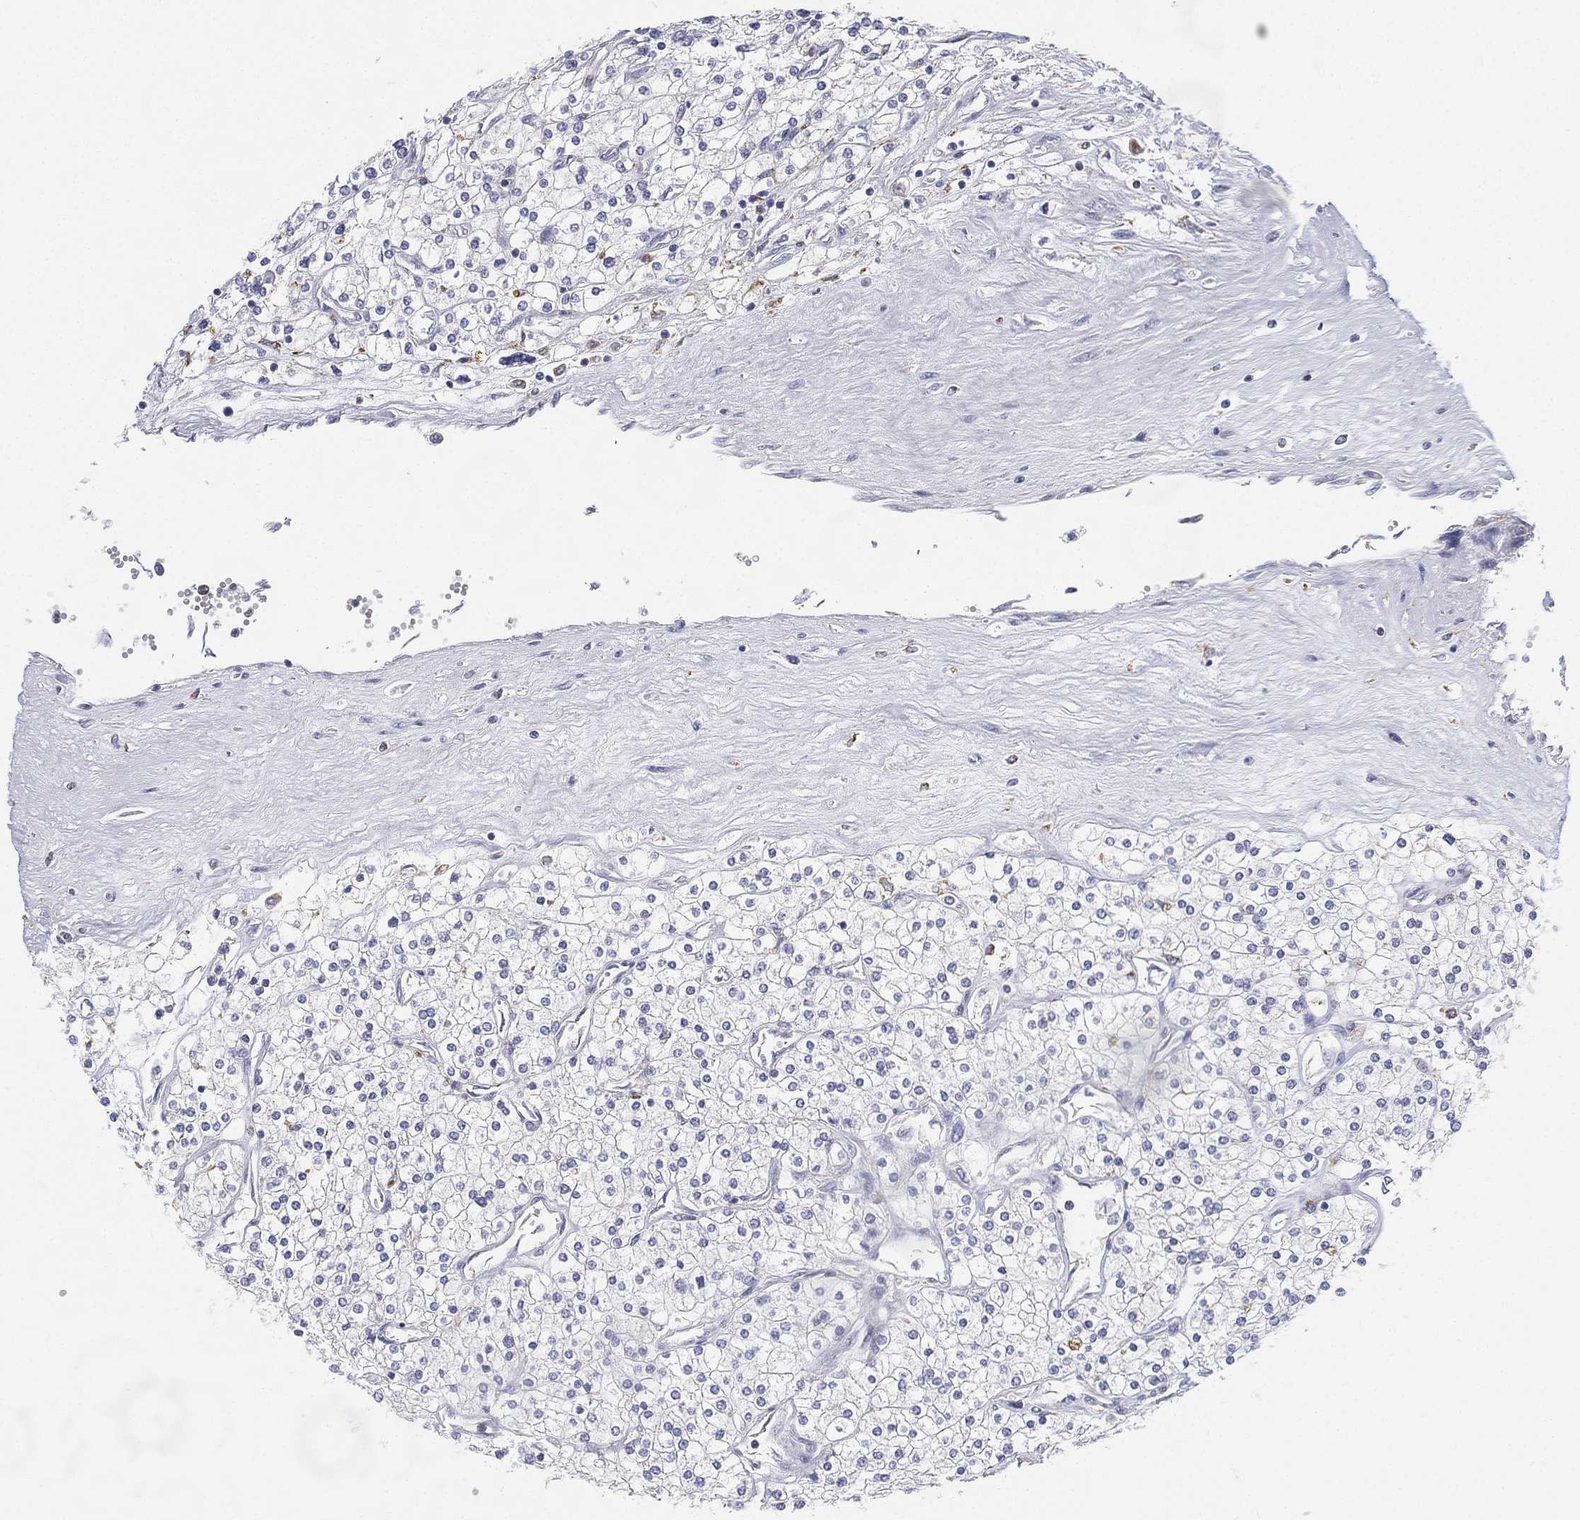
{"staining": {"intensity": "negative", "quantity": "none", "location": "none"}, "tissue": "renal cancer", "cell_type": "Tumor cells", "image_type": "cancer", "snomed": [{"axis": "morphology", "description": "Adenocarcinoma, NOS"}, {"axis": "topography", "description": "Kidney"}], "caption": "High power microscopy histopathology image of an immunohistochemistry micrograph of renal cancer, revealing no significant positivity in tumor cells.", "gene": "NPC2", "patient": {"sex": "male", "age": 80}}